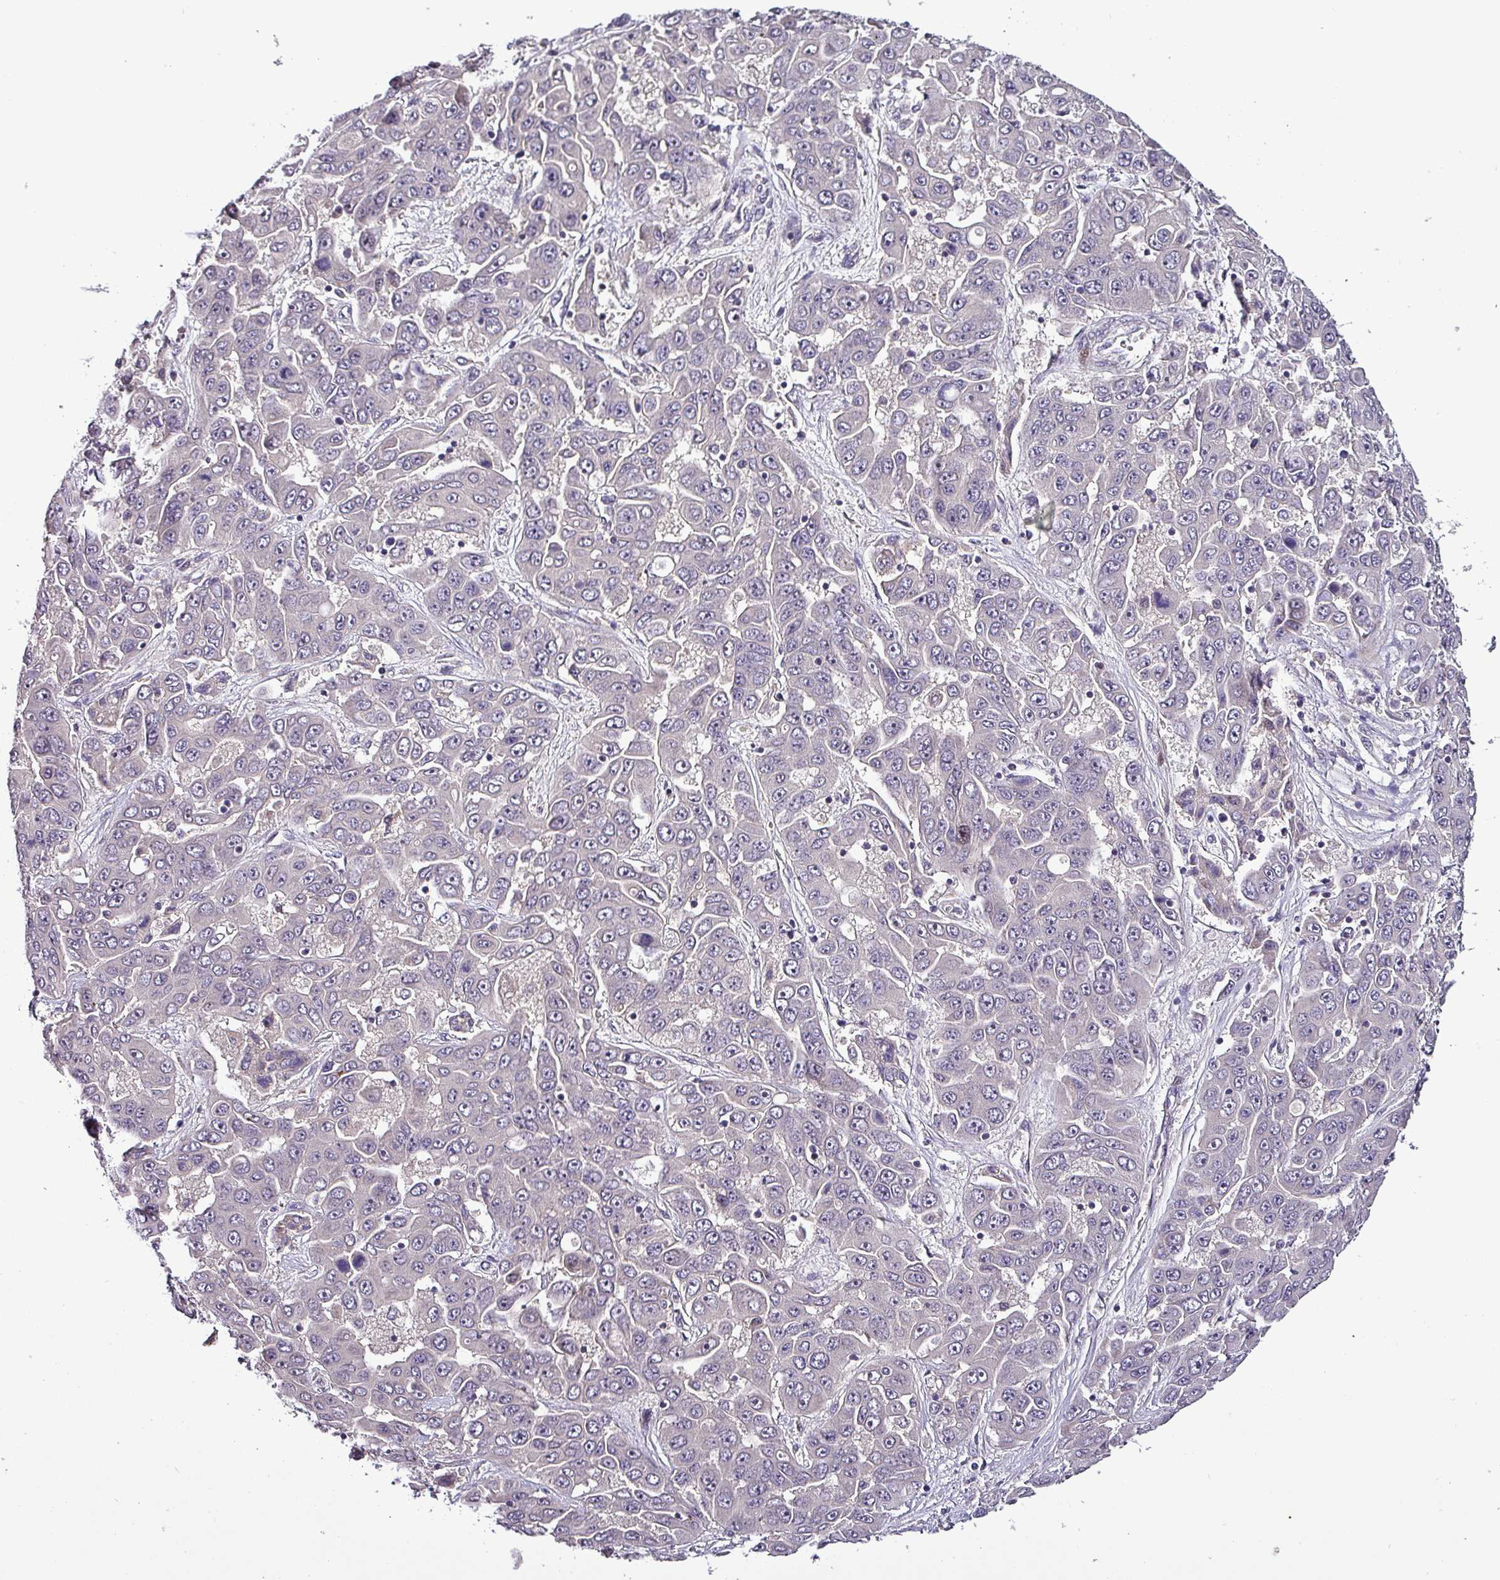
{"staining": {"intensity": "negative", "quantity": "none", "location": "none"}, "tissue": "liver cancer", "cell_type": "Tumor cells", "image_type": "cancer", "snomed": [{"axis": "morphology", "description": "Cholangiocarcinoma"}, {"axis": "topography", "description": "Liver"}], "caption": "The image demonstrates no staining of tumor cells in liver cancer.", "gene": "GRAPL", "patient": {"sex": "female", "age": 52}}